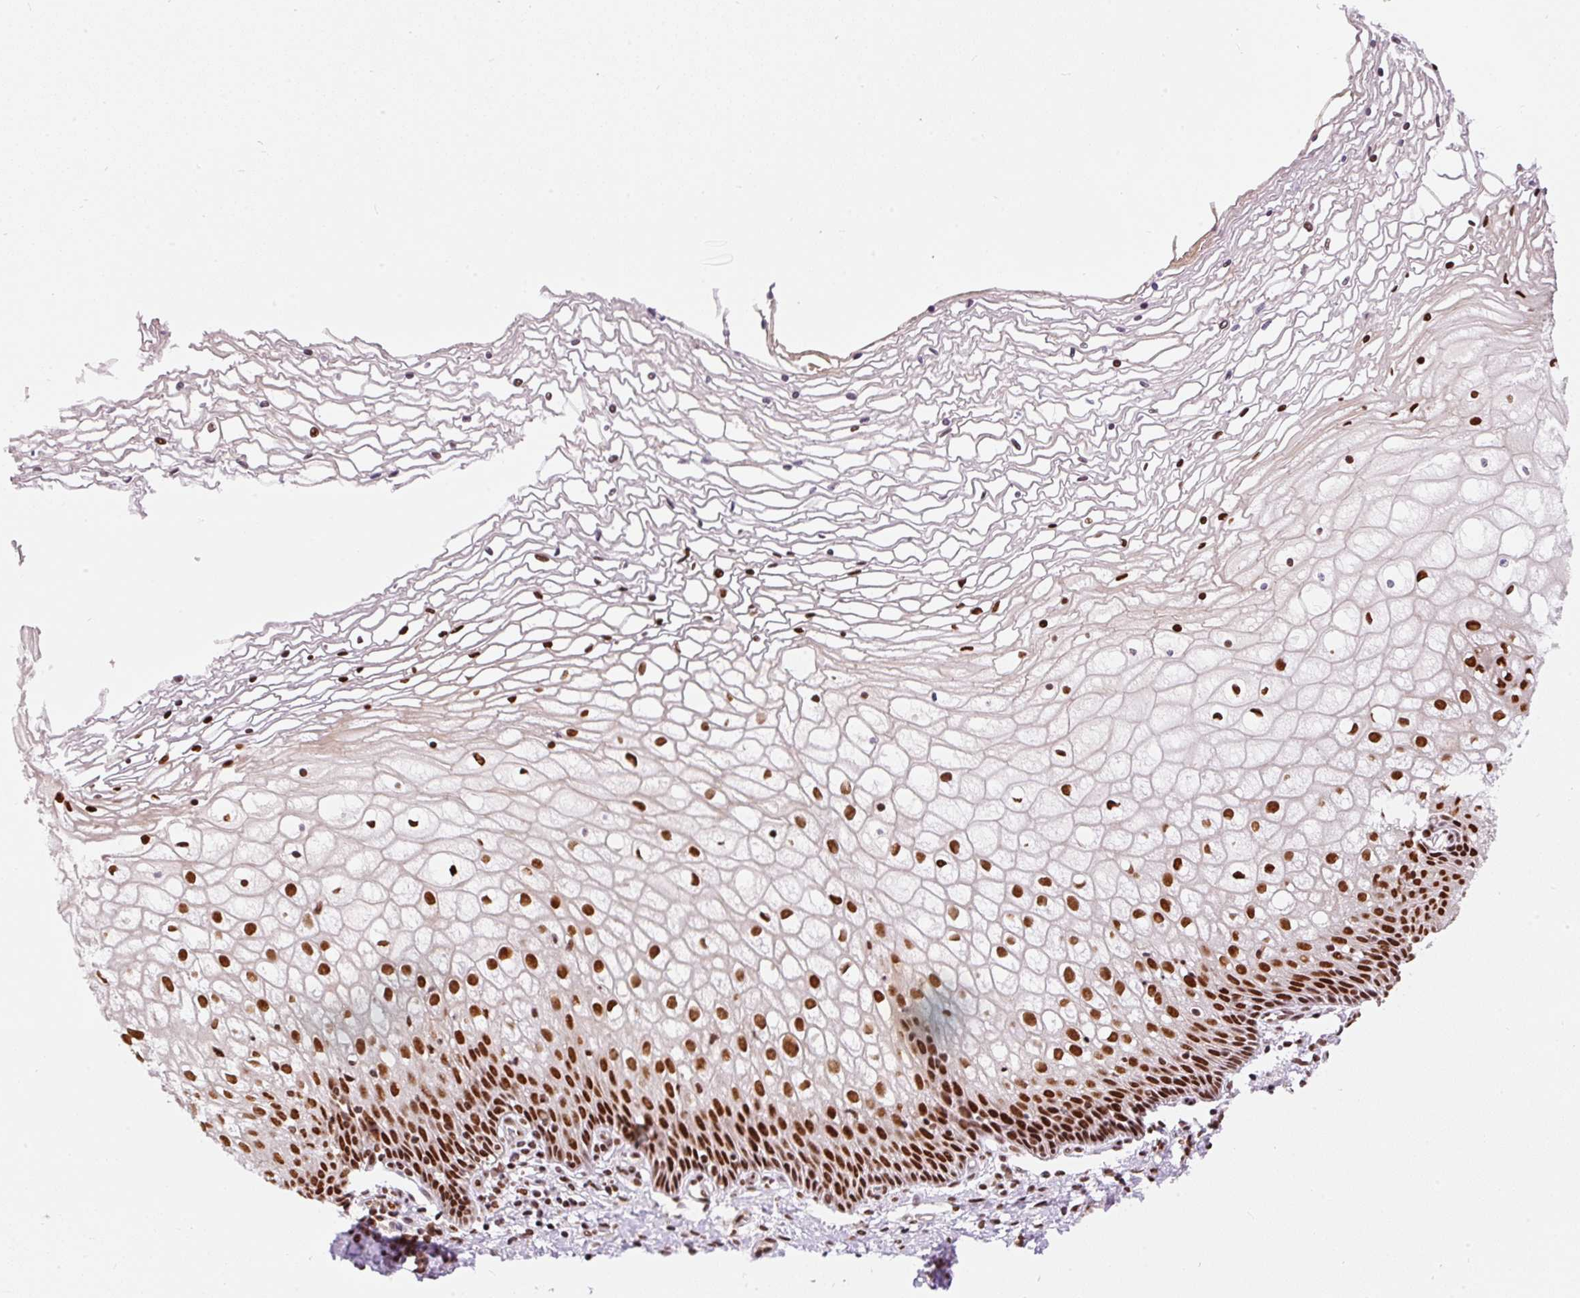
{"staining": {"intensity": "moderate", "quantity": ">75%", "location": "nuclear"}, "tissue": "cervix", "cell_type": "Glandular cells", "image_type": "normal", "snomed": [{"axis": "morphology", "description": "Normal tissue, NOS"}, {"axis": "topography", "description": "Cervix"}], "caption": "Glandular cells display medium levels of moderate nuclear positivity in about >75% of cells in benign human cervix.", "gene": "HNRNPC", "patient": {"sex": "female", "age": 36}}